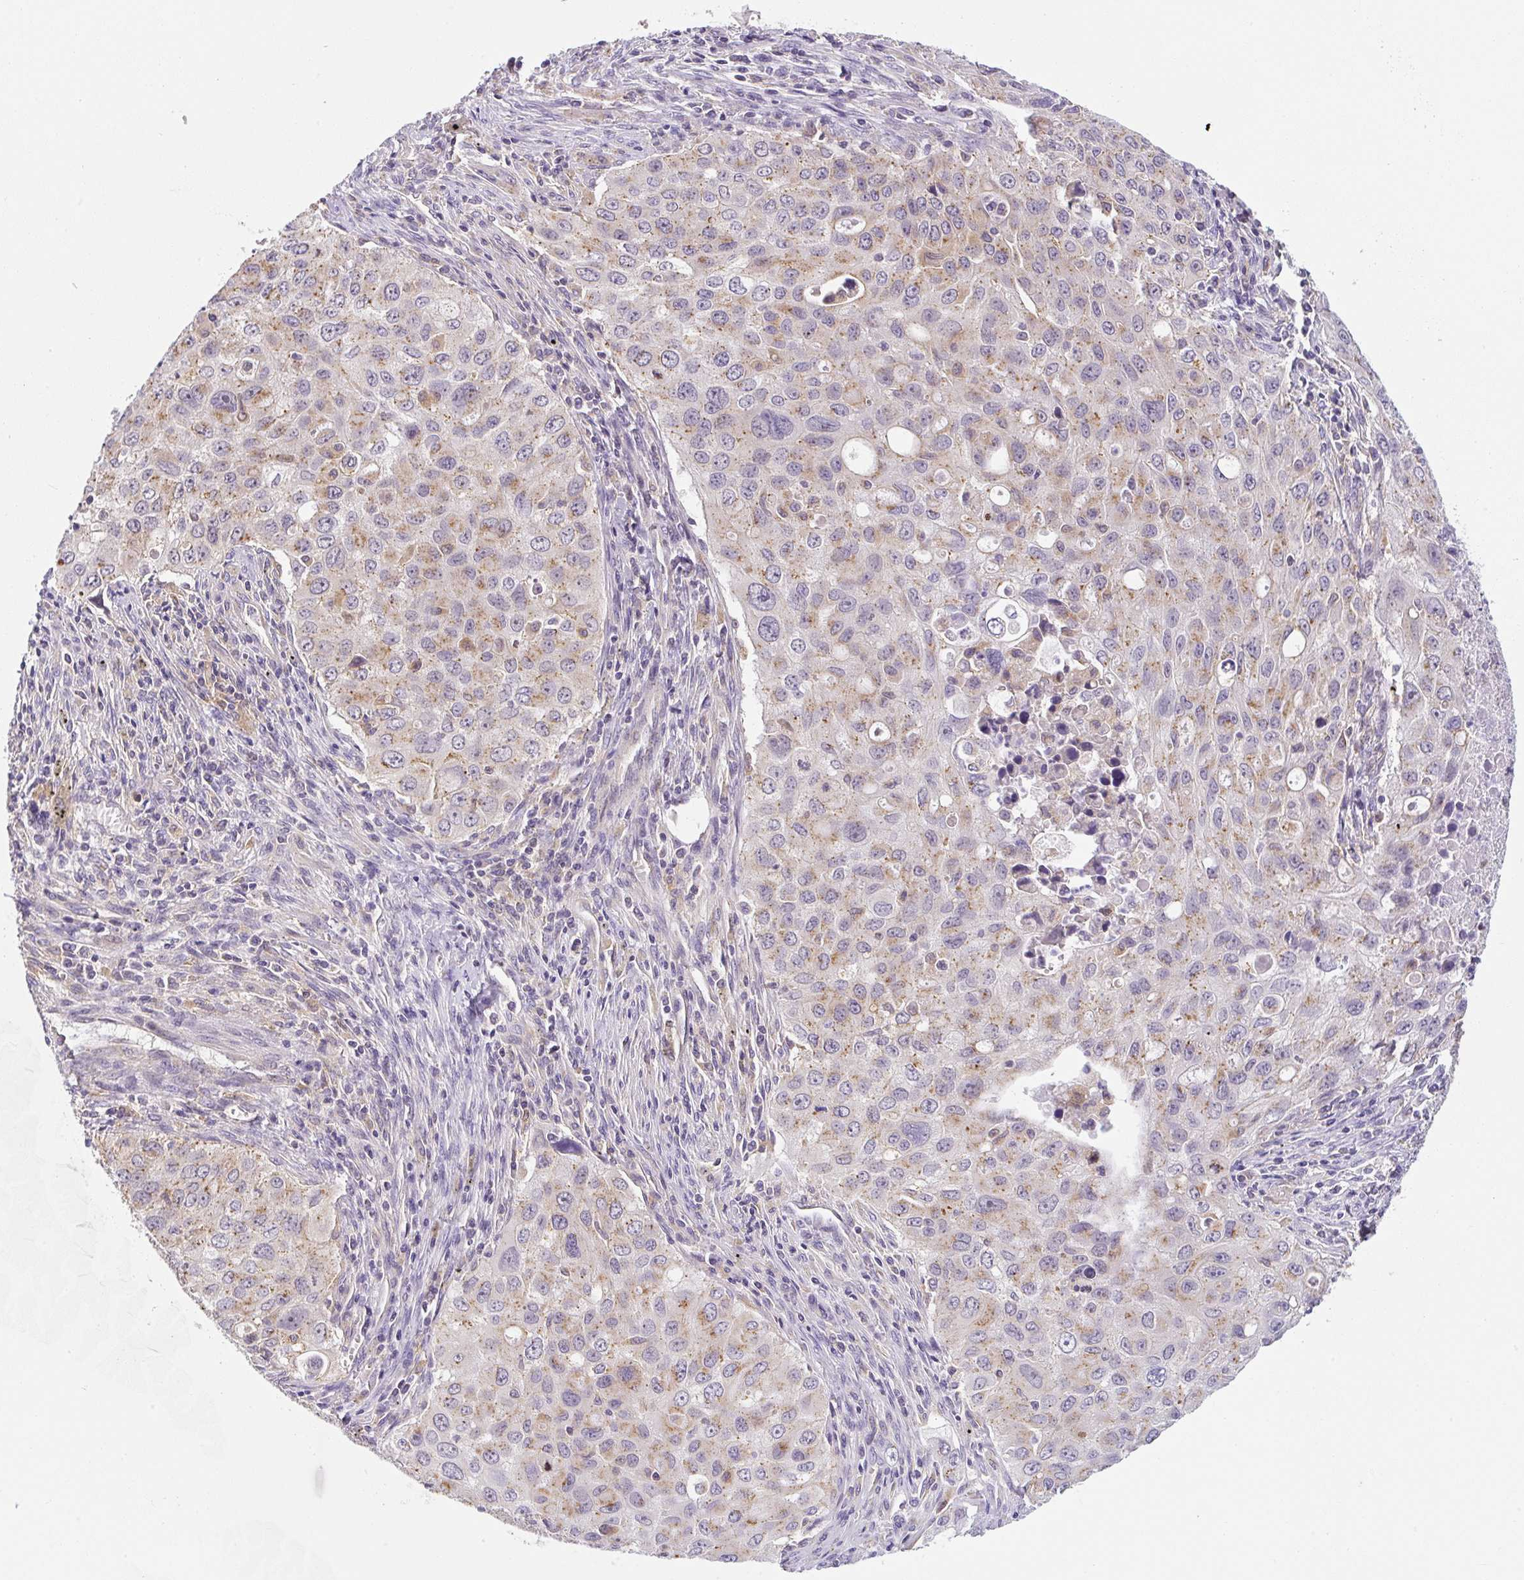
{"staining": {"intensity": "weak", "quantity": "25%-75%", "location": "cytoplasmic/membranous"}, "tissue": "lung cancer", "cell_type": "Tumor cells", "image_type": "cancer", "snomed": [{"axis": "morphology", "description": "Adenocarcinoma, NOS"}, {"axis": "morphology", "description": "Adenocarcinoma, metastatic, NOS"}, {"axis": "topography", "description": "Lymph node"}, {"axis": "topography", "description": "Lung"}], "caption": "Immunohistochemistry (IHC) photomicrograph of neoplastic tissue: lung cancer (metastatic adenocarcinoma) stained using immunohistochemistry displays low levels of weak protein expression localized specifically in the cytoplasmic/membranous of tumor cells, appearing as a cytoplasmic/membranous brown color.", "gene": "PLA2G4A", "patient": {"sex": "female", "age": 42}}